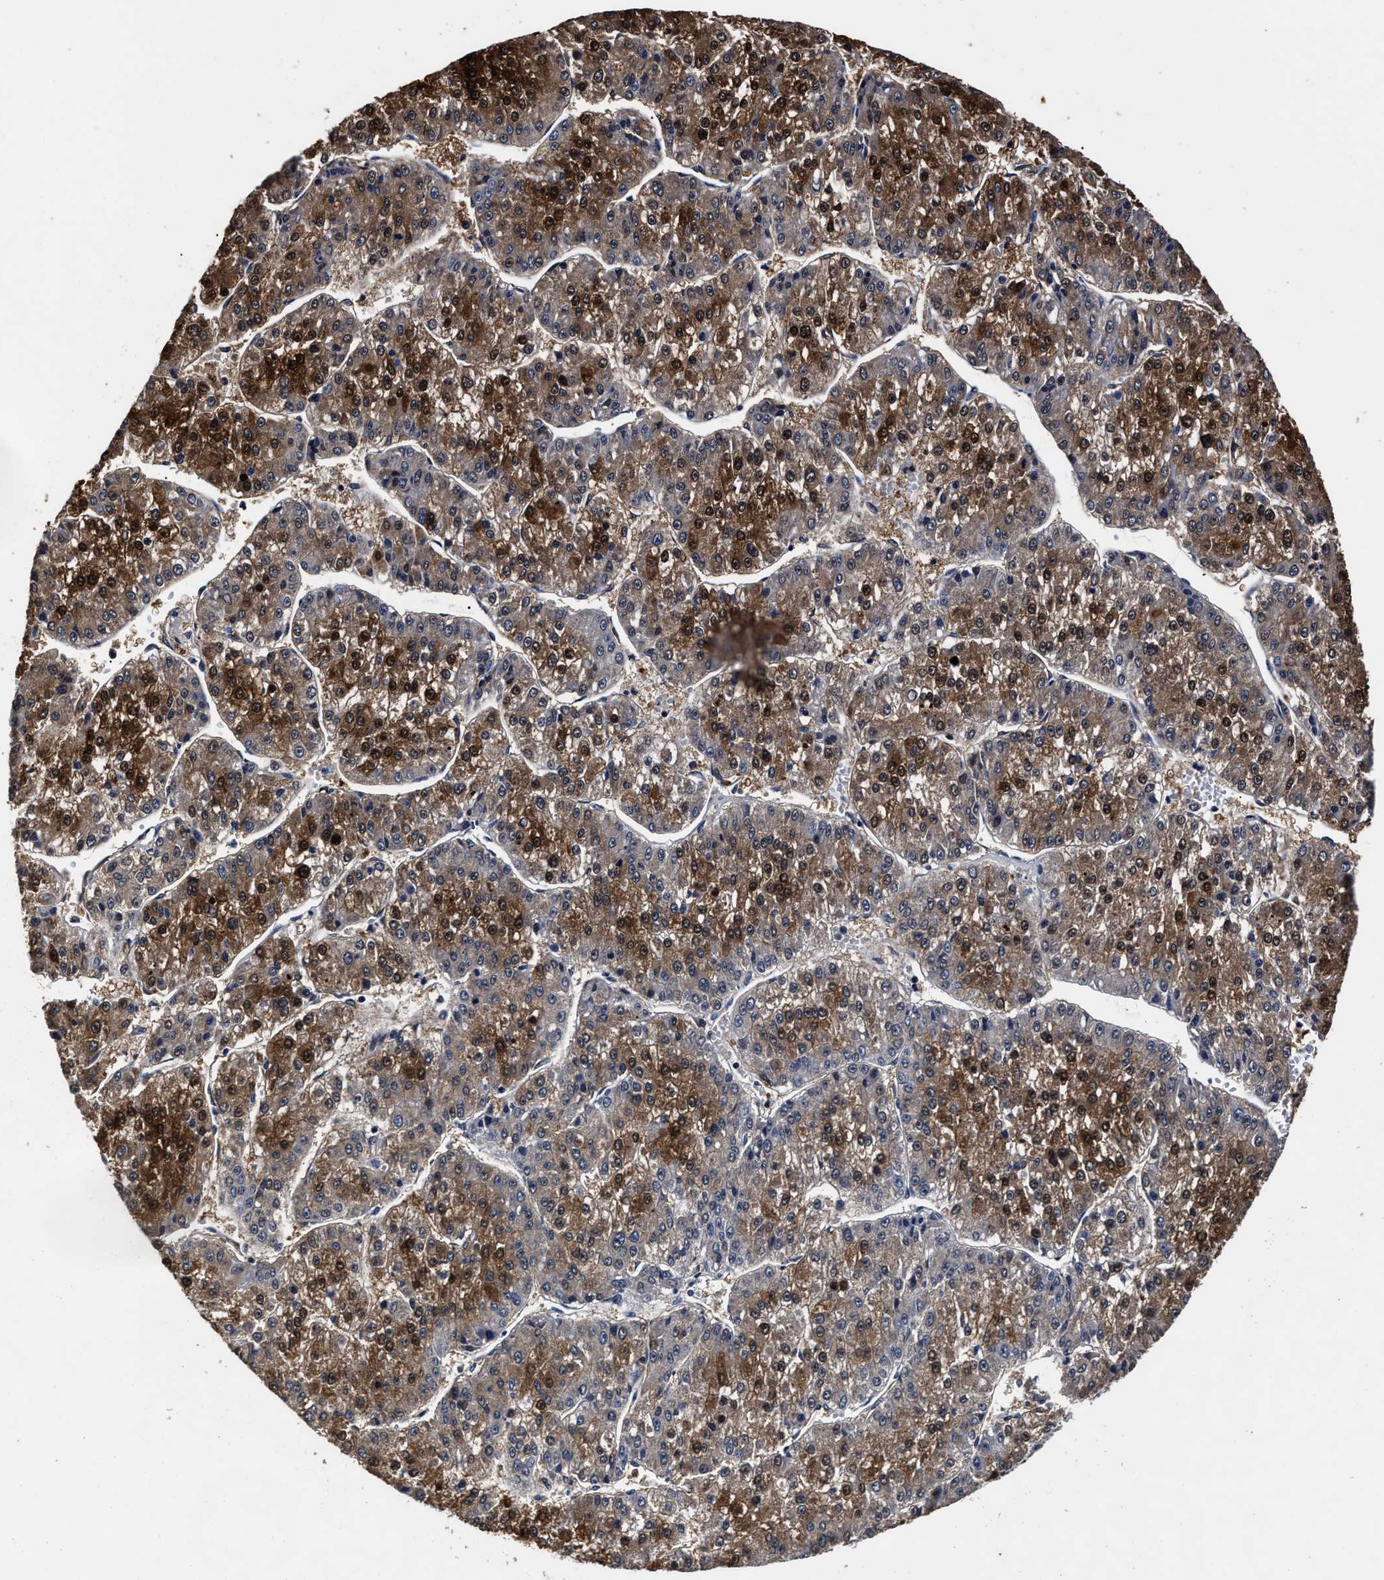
{"staining": {"intensity": "strong", "quantity": "25%-75%", "location": "cytoplasmic/membranous"}, "tissue": "liver cancer", "cell_type": "Tumor cells", "image_type": "cancer", "snomed": [{"axis": "morphology", "description": "Carcinoma, Hepatocellular, NOS"}, {"axis": "topography", "description": "Liver"}], "caption": "Human liver cancer stained with a brown dye shows strong cytoplasmic/membranous positive staining in about 25%-75% of tumor cells.", "gene": "OLFML2A", "patient": {"sex": "female", "age": 73}}